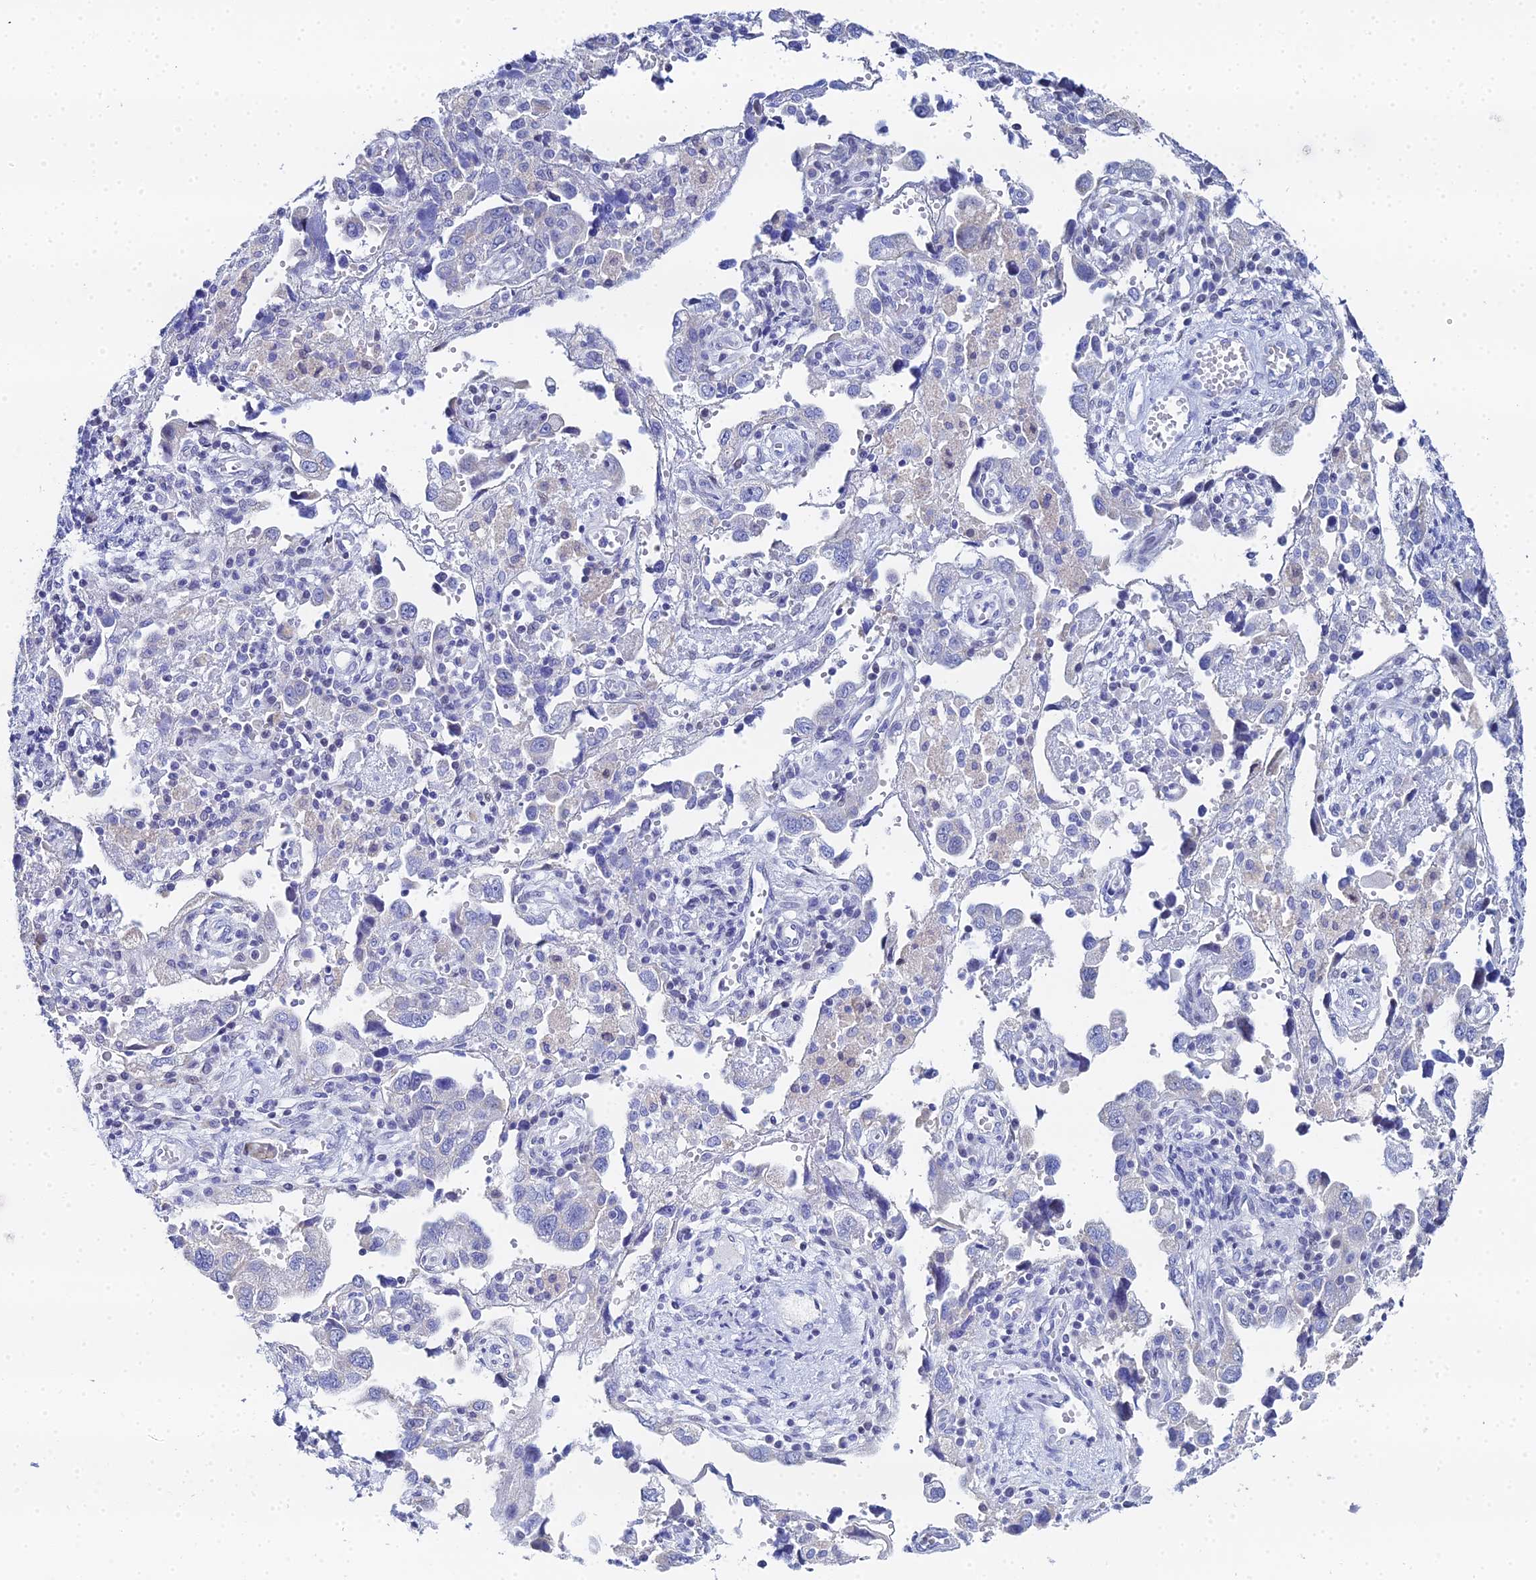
{"staining": {"intensity": "negative", "quantity": "none", "location": "none"}, "tissue": "ovarian cancer", "cell_type": "Tumor cells", "image_type": "cancer", "snomed": [{"axis": "morphology", "description": "Carcinoma, NOS"}, {"axis": "morphology", "description": "Cystadenocarcinoma, serous, NOS"}, {"axis": "topography", "description": "Ovary"}], "caption": "The micrograph reveals no significant positivity in tumor cells of ovarian cancer (carcinoma).", "gene": "OCM", "patient": {"sex": "female", "age": 69}}